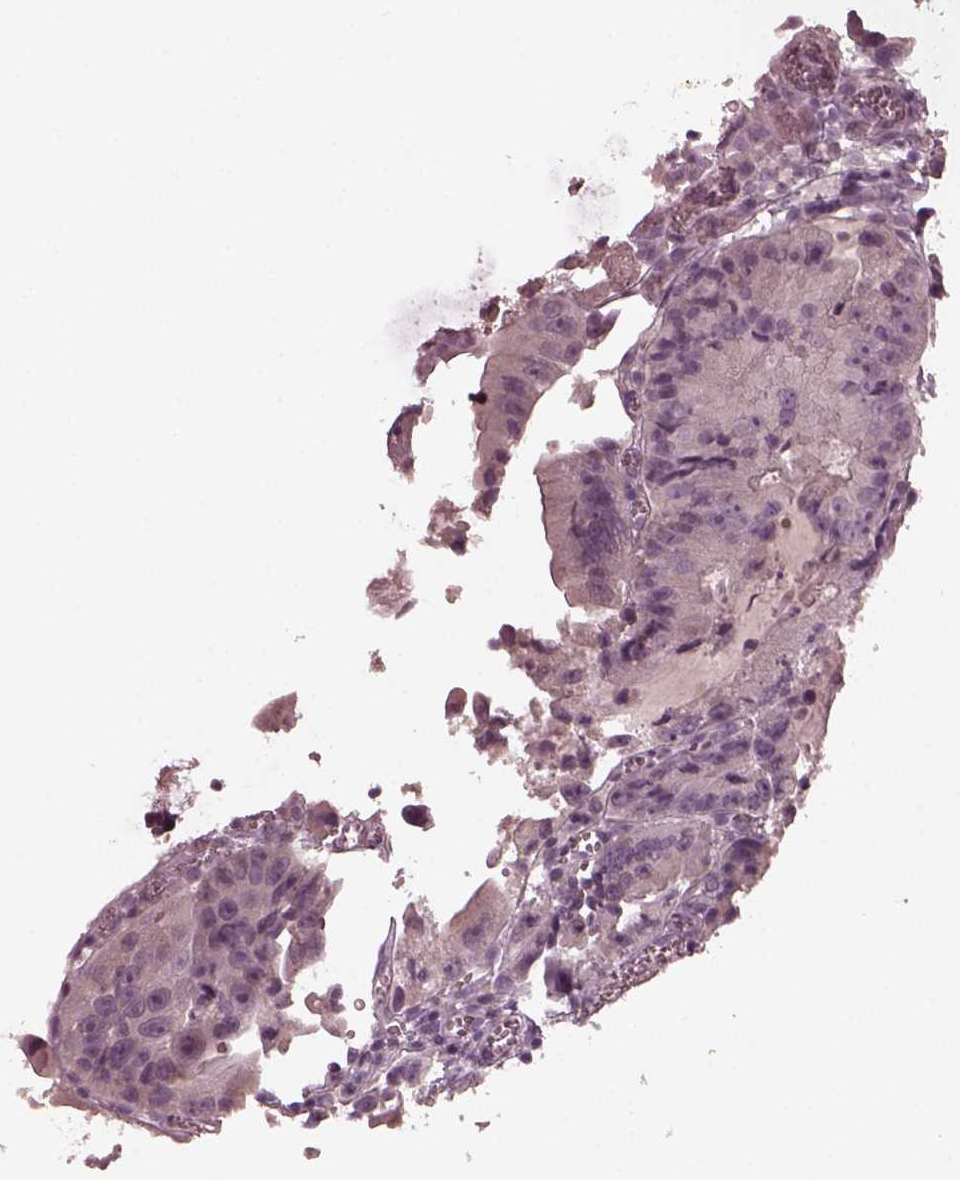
{"staining": {"intensity": "negative", "quantity": "none", "location": "none"}, "tissue": "colorectal cancer", "cell_type": "Tumor cells", "image_type": "cancer", "snomed": [{"axis": "morphology", "description": "Adenocarcinoma, NOS"}, {"axis": "topography", "description": "Colon"}], "caption": "An immunohistochemistry histopathology image of colorectal adenocarcinoma is shown. There is no staining in tumor cells of colorectal adenocarcinoma. Brightfield microscopy of immunohistochemistry stained with DAB (brown) and hematoxylin (blue), captured at high magnification.", "gene": "RCVRN", "patient": {"sex": "female", "age": 86}}